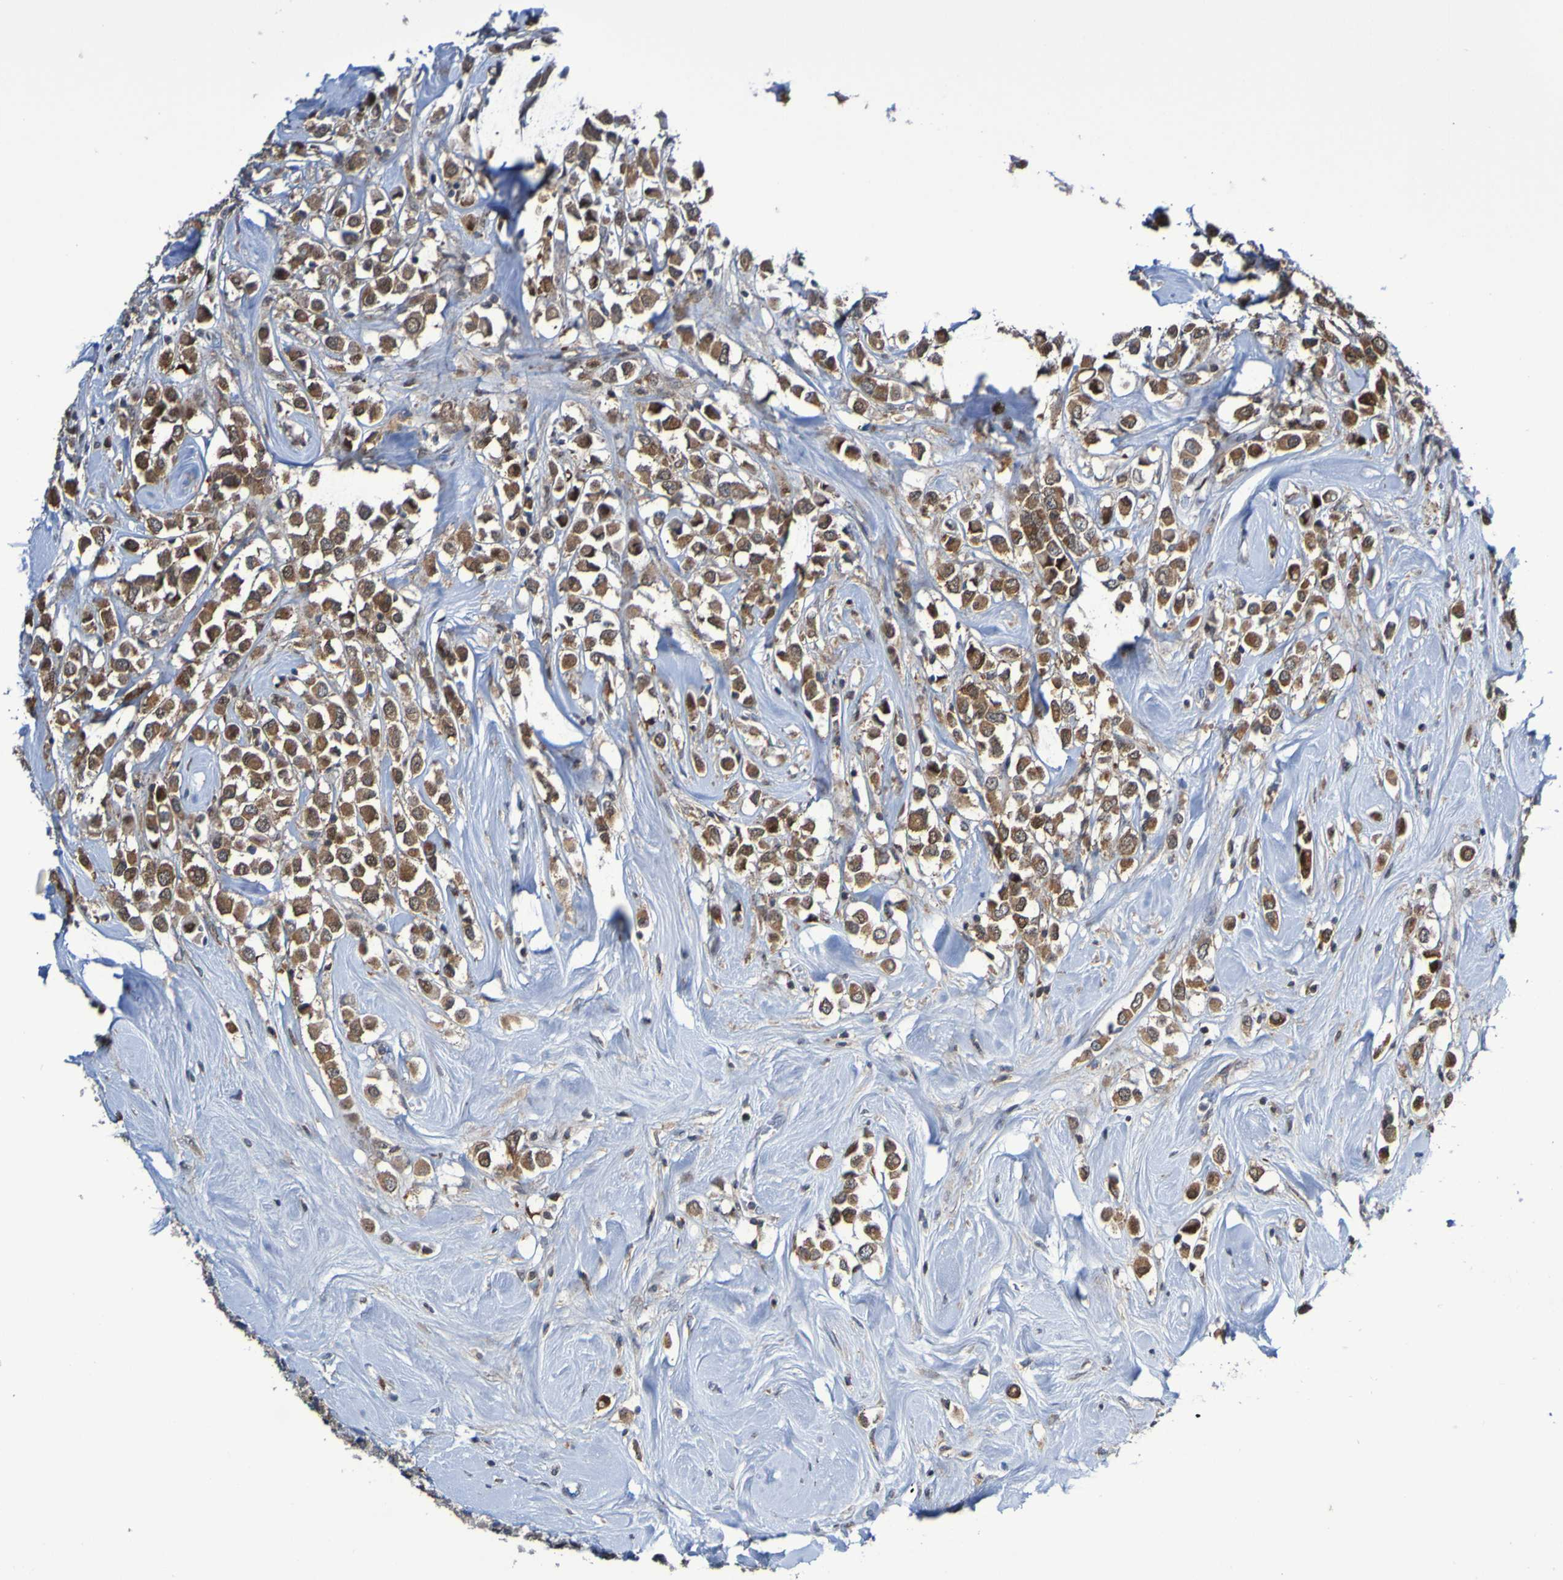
{"staining": {"intensity": "strong", "quantity": ">75%", "location": "cytoplasmic/membranous"}, "tissue": "breast cancer", "cell_type": "Tumor cells", "image_type": "cancer", "snomed": [{"axis": "morphology", "description": "Duct carcinoma"}, {"axis": "topography", "description": "Breast"}], "caption": "Breast infiltrating ductal carcinoma stained for a protein (brown) displays strong cytoplasmic/membranous positive positivity in approximately >75% of tumor cells.", "gene": "ATIC", "patient": {"sex": "female", "age": 61}}